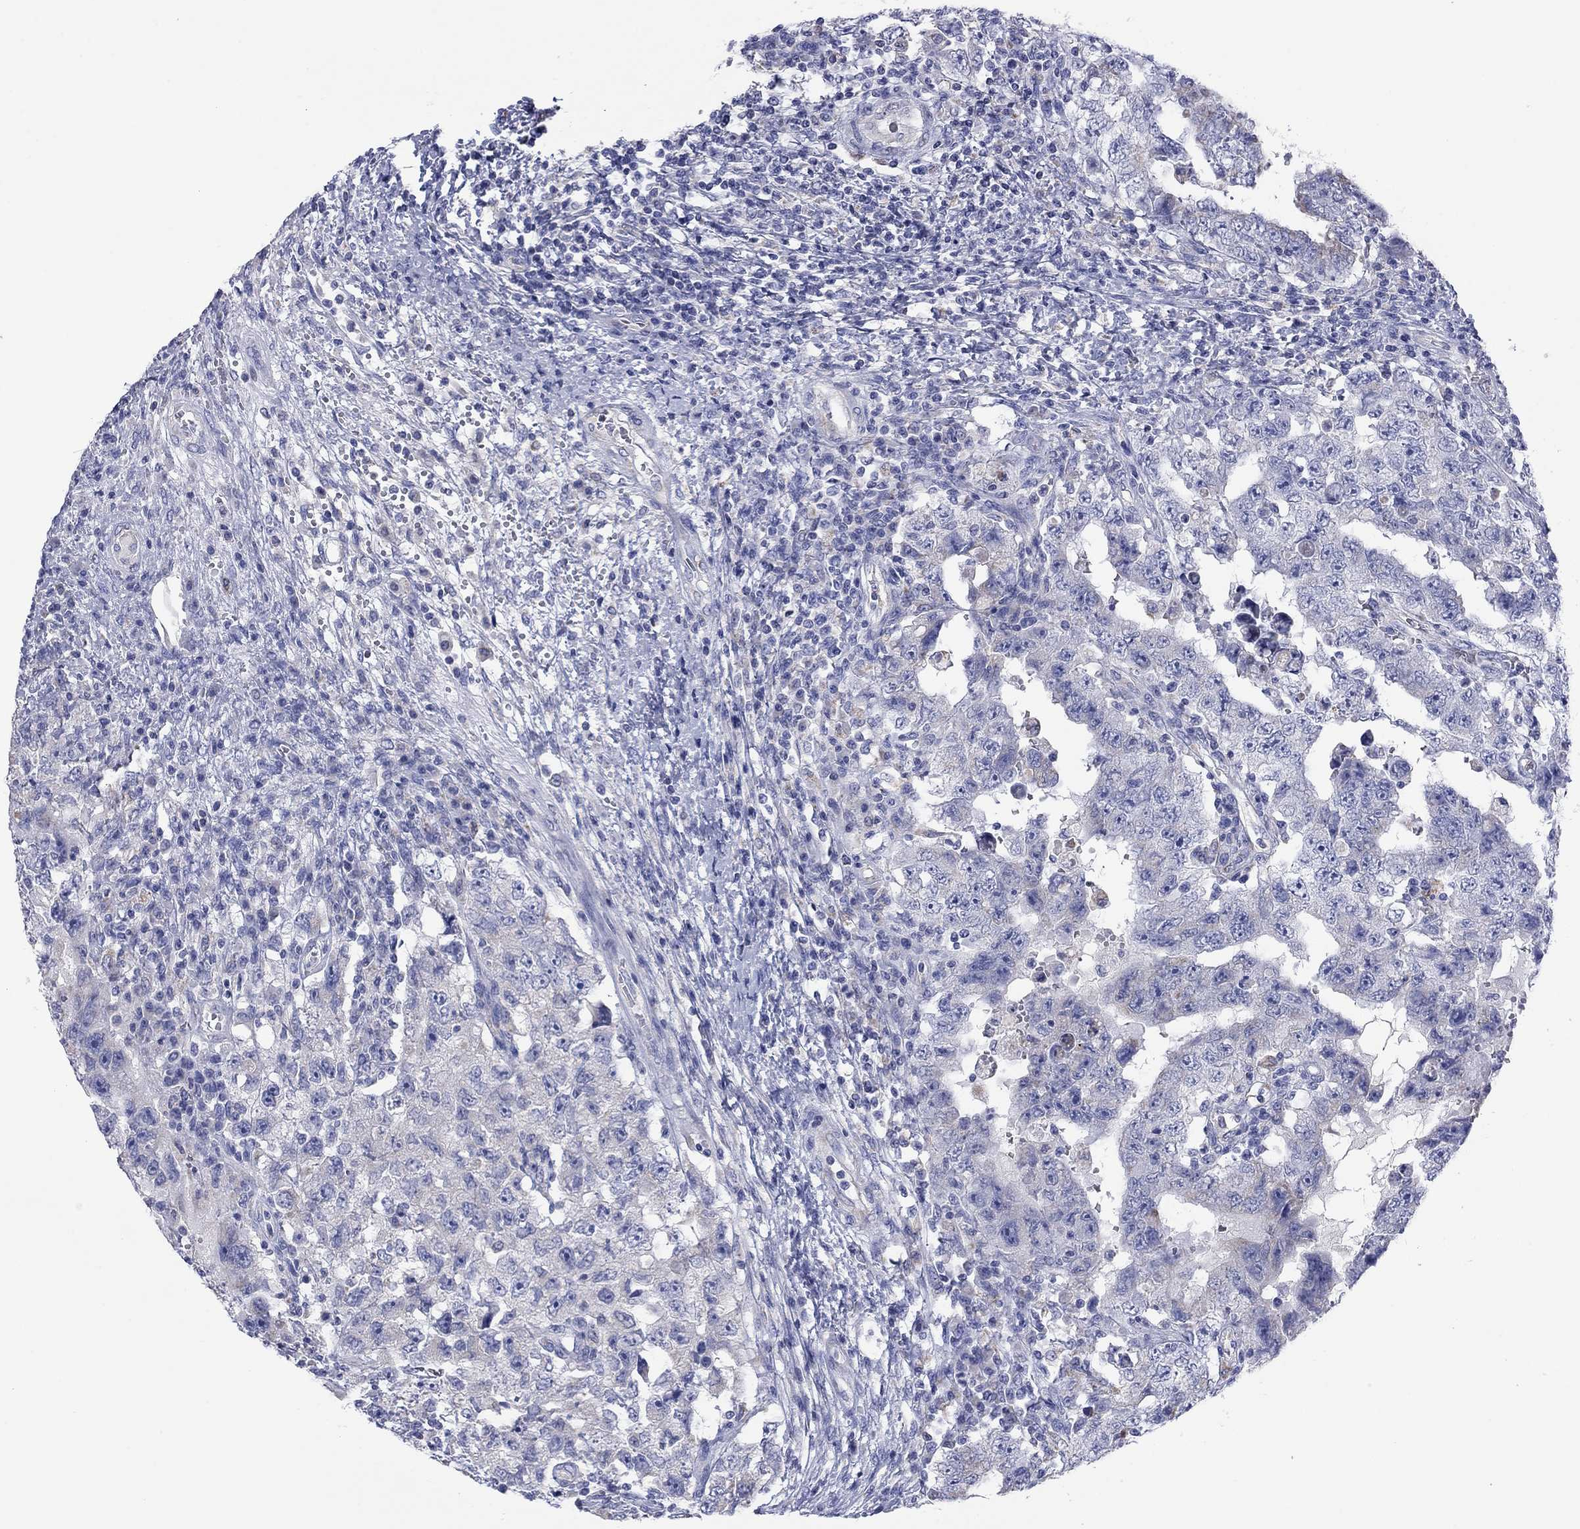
{"staining": {"intensity": "negative", "quantity": "none", "location": "none"}, "tissue": "testis cancer", "cell_type": "Tumor cells", "image_type": "cancer", "snomed": [{"axis": "morphology", "description": "Carcinoma, Embryonal, NOS"}, {"axis": "topography", "description": "Testis"}], "caption": "High magnification brightfield microscopy of testis cancer stained with DAB (brown) and counterstained with hematoxylin (blue): tumor cells show no significant expression.", "gene": "MGST3", "patient": {"sex": "male", "age": 26}}